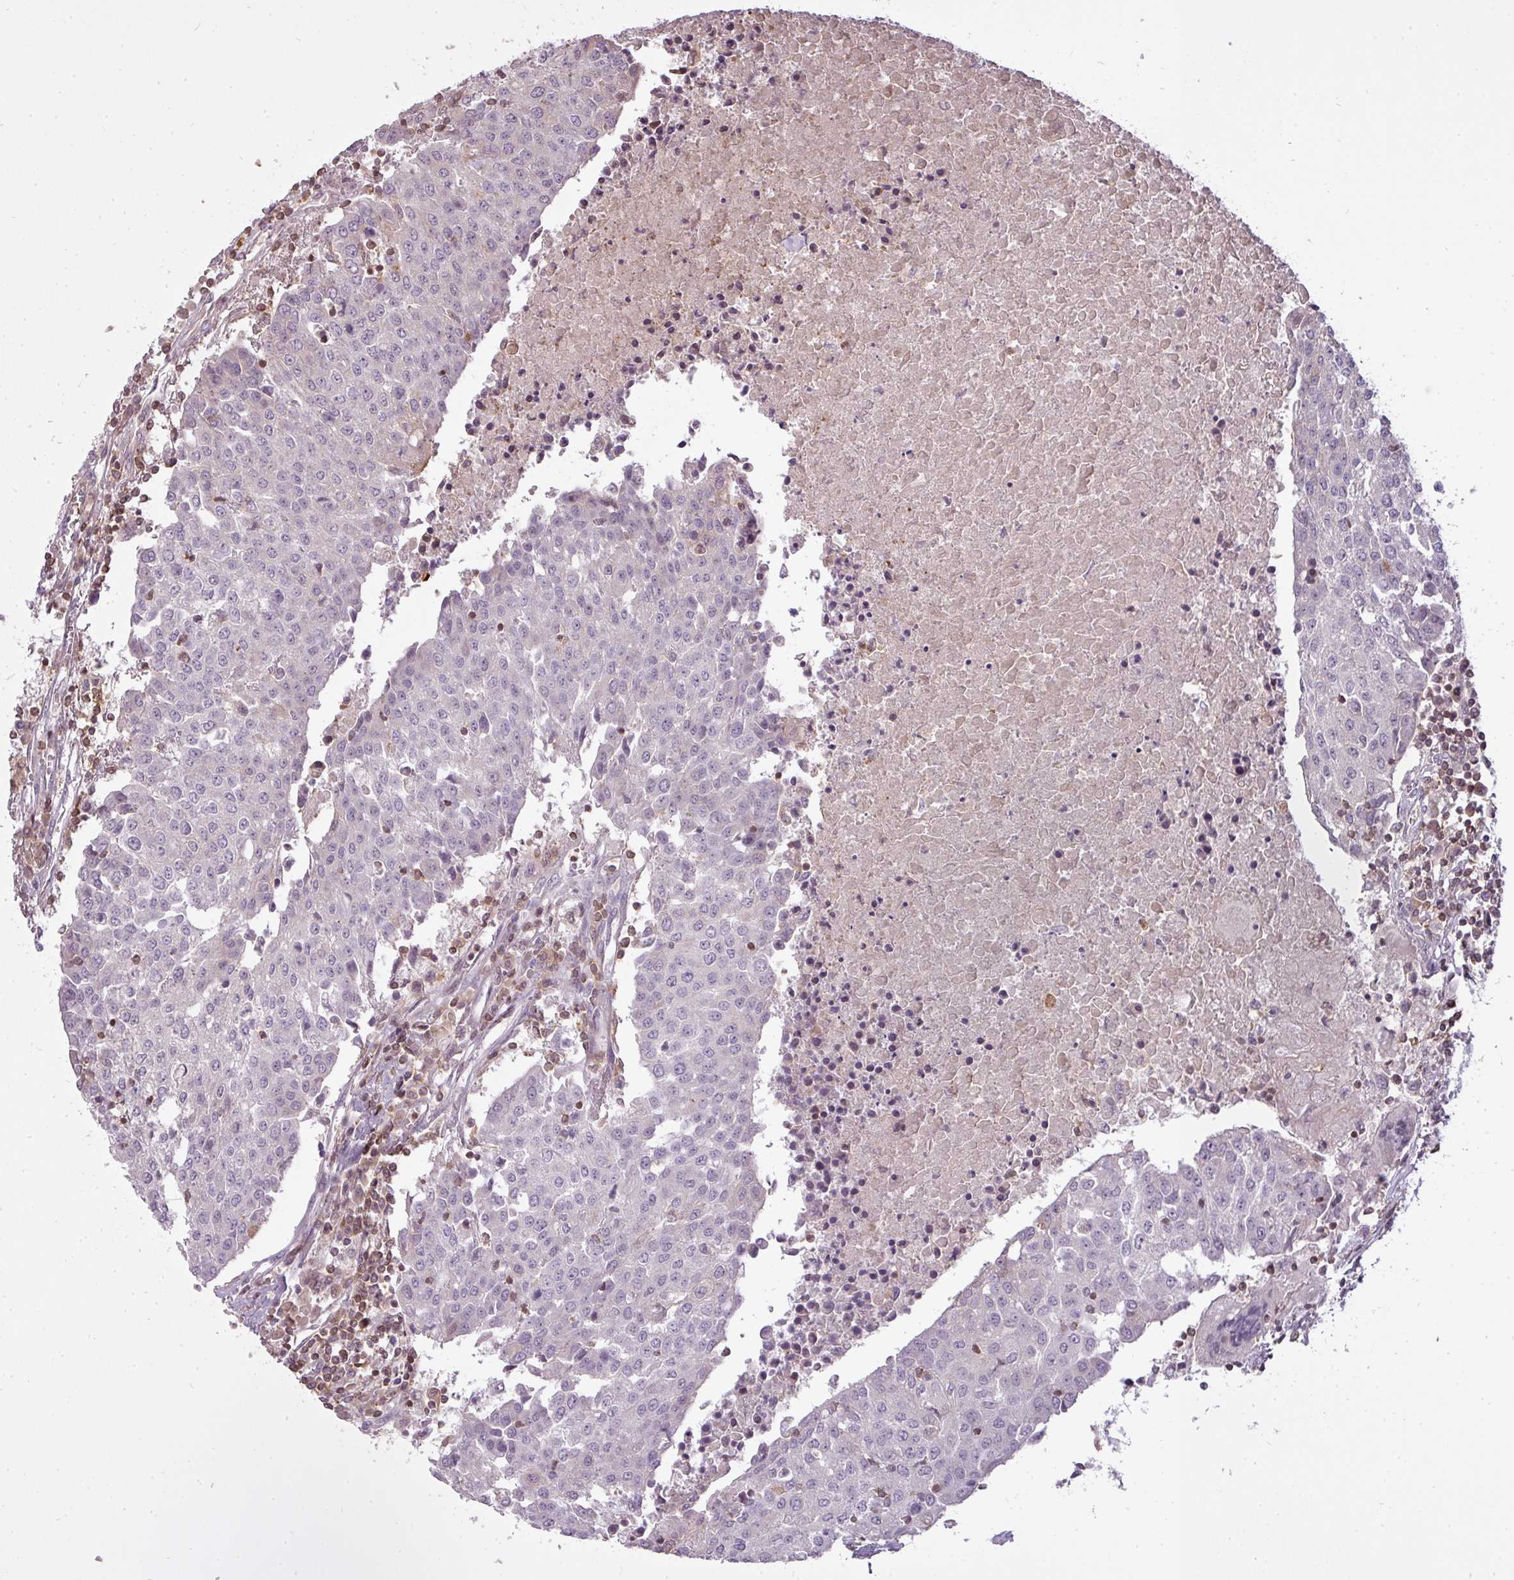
{"staining": {"intensity": "negative", "quantity": "none", "location": "none"}, "tissue": "urothelial cancer", "cell_type": "Tumor cells", "image_type": "cancer", "snomed": [{"axis": "morphology", "description": "Urothelial carcinoma, High grade"}, {"axis": "topography", "description": "Urinary bladder"}], "caption": "This is an IHC image of human high-grade urothelial carcinoma. There is no expression in tumor cells.", "gene": "STK4", "patient": {"sex": "female", "age": 85}}